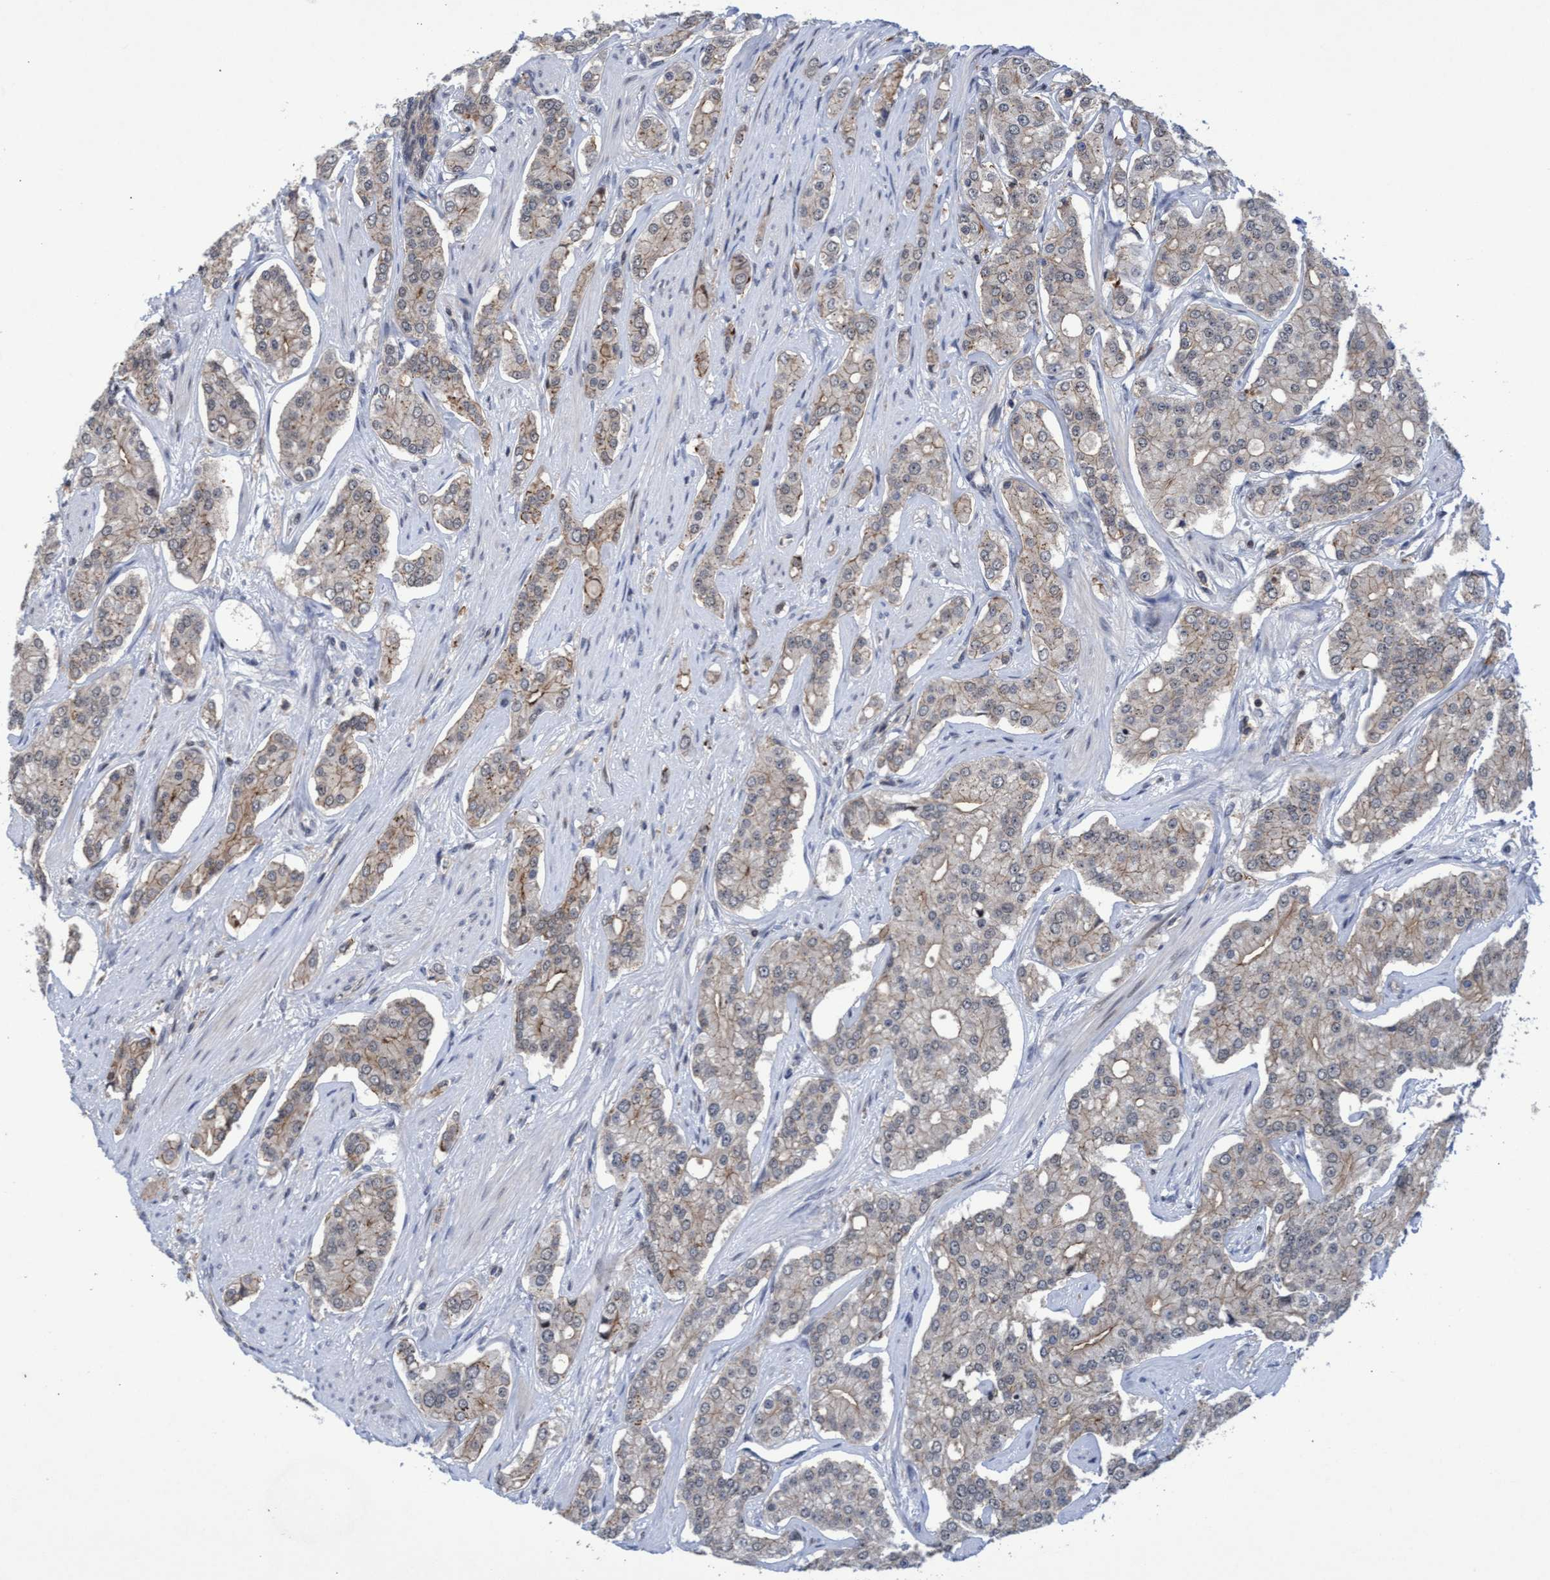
{"staining": {"intensity": "weak", "quantity": "25%-75%", "location": "cytoplasmic/membranous"}, "tissue": "prostate cancer", "cell_type": "Tumor cells", "image_type": "cancer", "snomed": [{"axis": "morphology", "description": "Adenocarcinoma, High grade"}, {"axis": "topography", "description": "Prostate"}], "caption": "A brown stain shows weak cytoplasmic/membranous staining of a protein in human prostate cancer tumor cells.", "gene": "GTF2F1", "patient": {"sex": "male", "age": 71}}